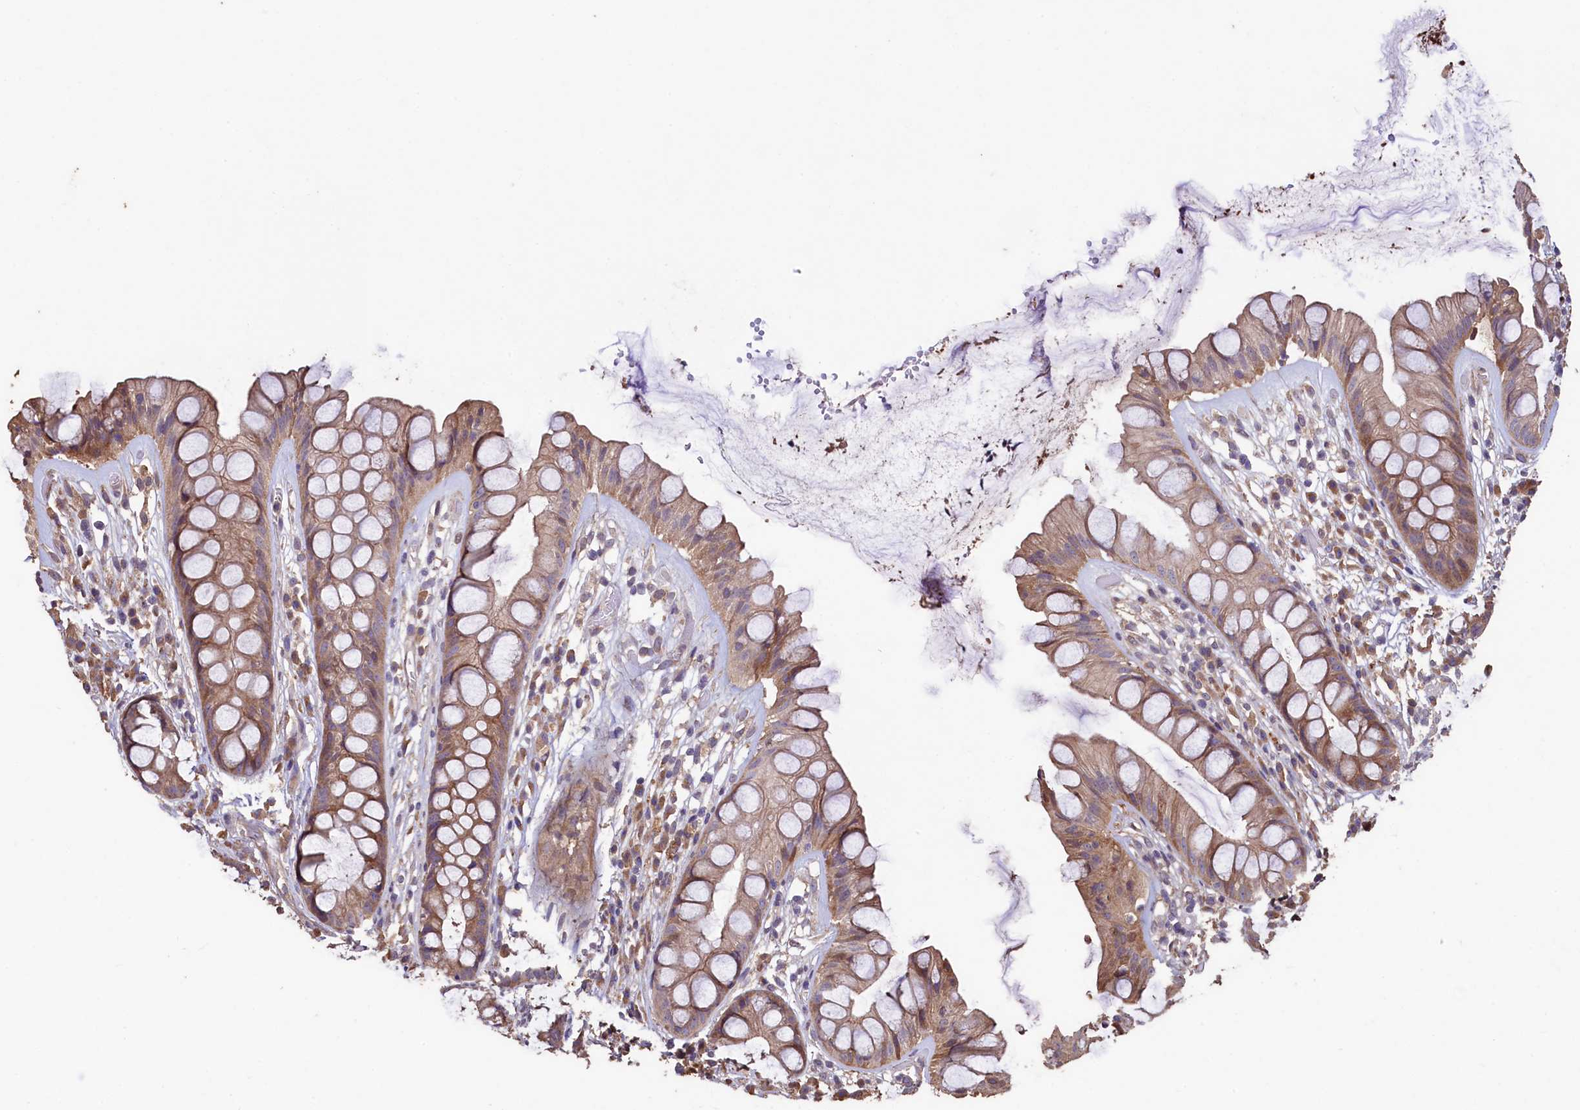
{"staining": {"intensity": "moderate", "quantity": ">75%", "location": "cytoplasmic/membranous"}, "tissue": "rectum", "cell_type": "Glandular cells", "image_type": "normal", "snomed": [{"axis": "morphology", "description": "Normal tissue, NOS"}, {"axis": "topography", "description": "Rectum"}], "caption": "The image displays immunohistochemical staining of unremarkable rectum. There is moderate cytoplasmic/membranous expression is seen in approximately >75% of glandular cells. Nuclei are stained in blue.", "gene": "TMEM98", "patient": {"sex": "male", "age": 74}}